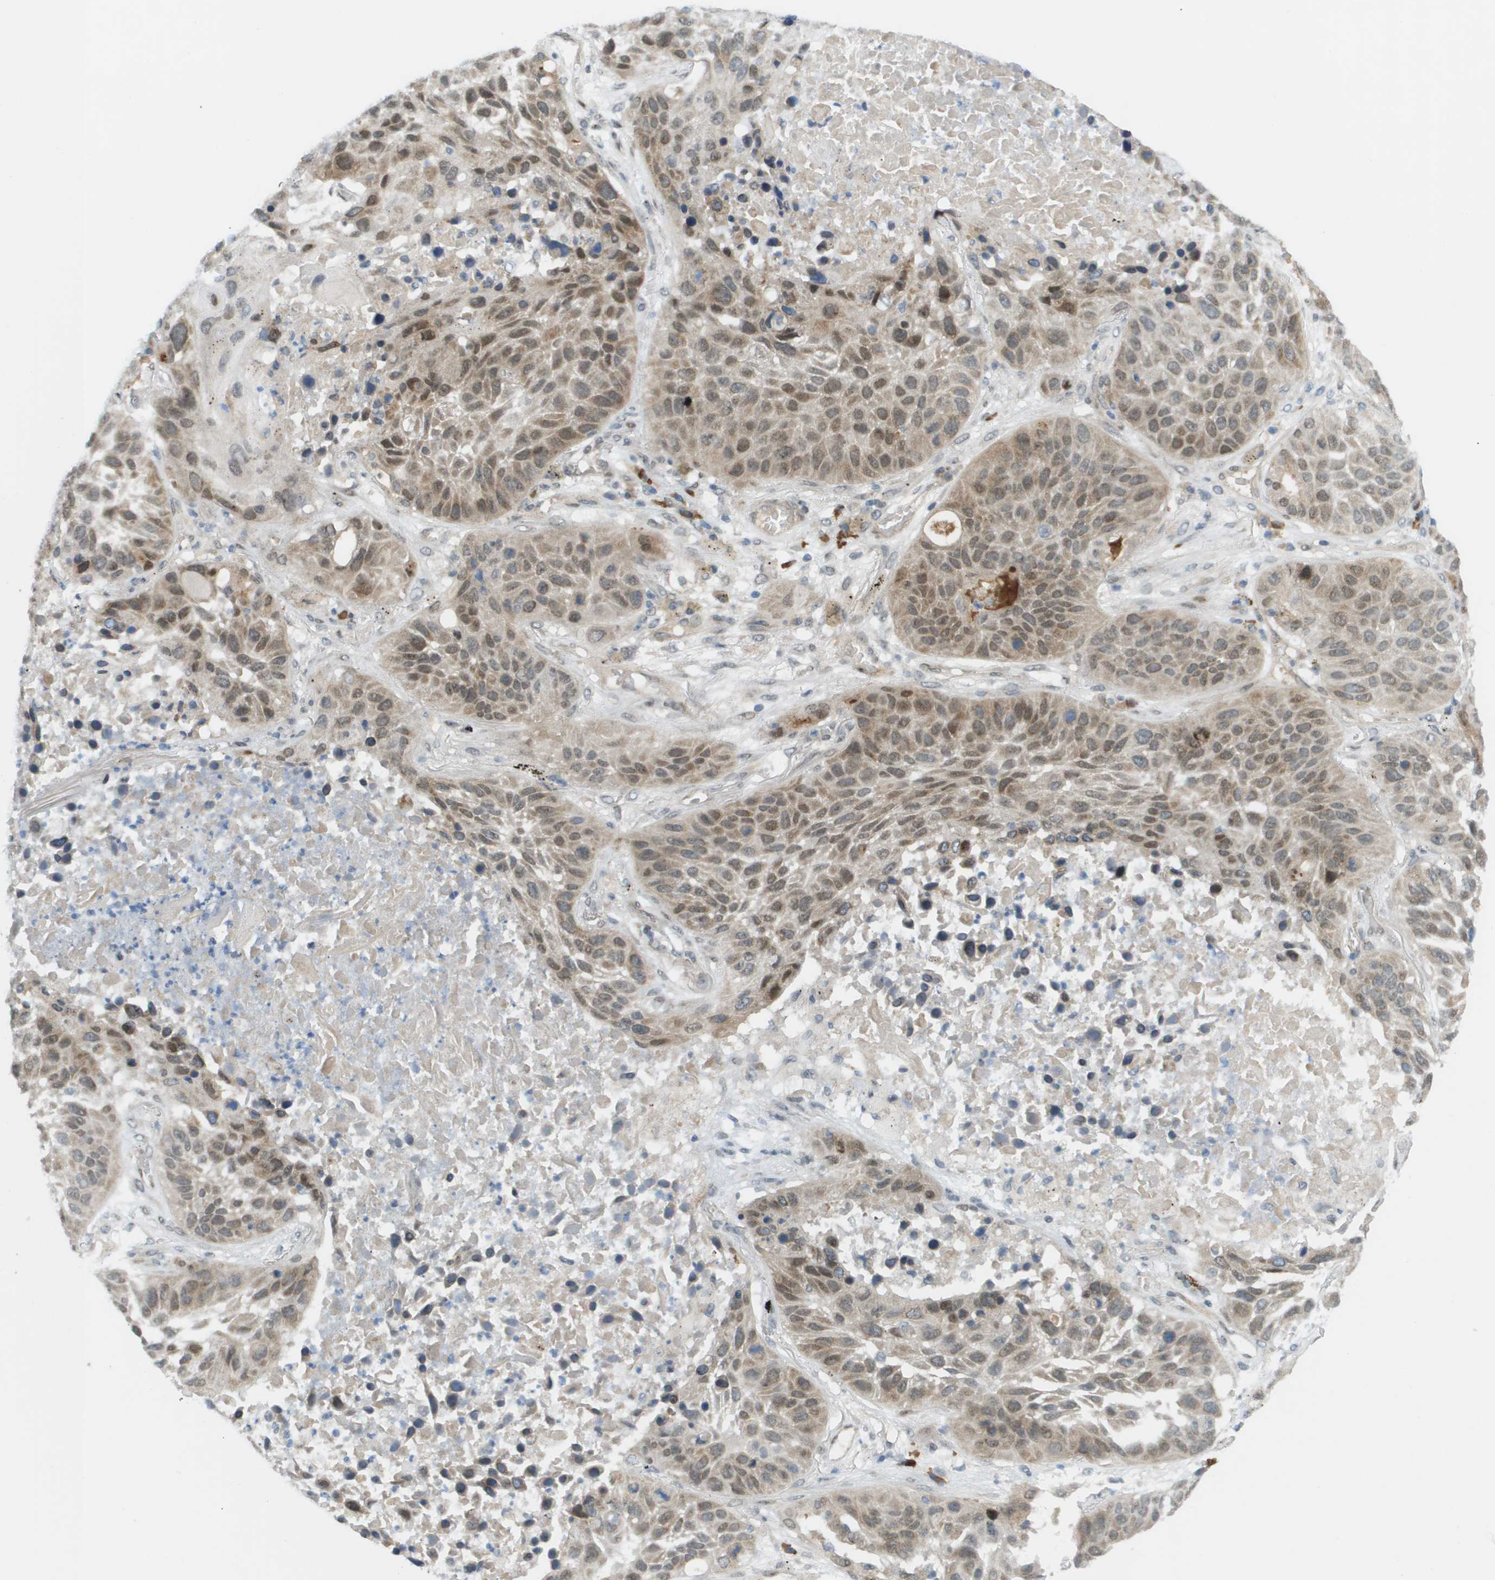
{"staining": {"intensity": "moderate", "quantity": ">75%", "location": "cytoplasmic/membranous,nuclear"}, "tissue": "lung cancer", "cell_type": "Tumor cells", "image_type": "cancer", "snomed": [{"axis": "morphology", "description": "Squamous cell carcinoma, NOS"}, {"axis": "topography", "description": "Lung"}], "caption": "Protein staining shows moderate cytoplasmic/membranous and nuclear positivity in about >75% of tumor cells in lung squamous cell carcinoma. (DAB = brown stain, brightfield microscopy at high magnification).", "gene": "CACNB4", "patient": {"sex": "male", "age": 57}}